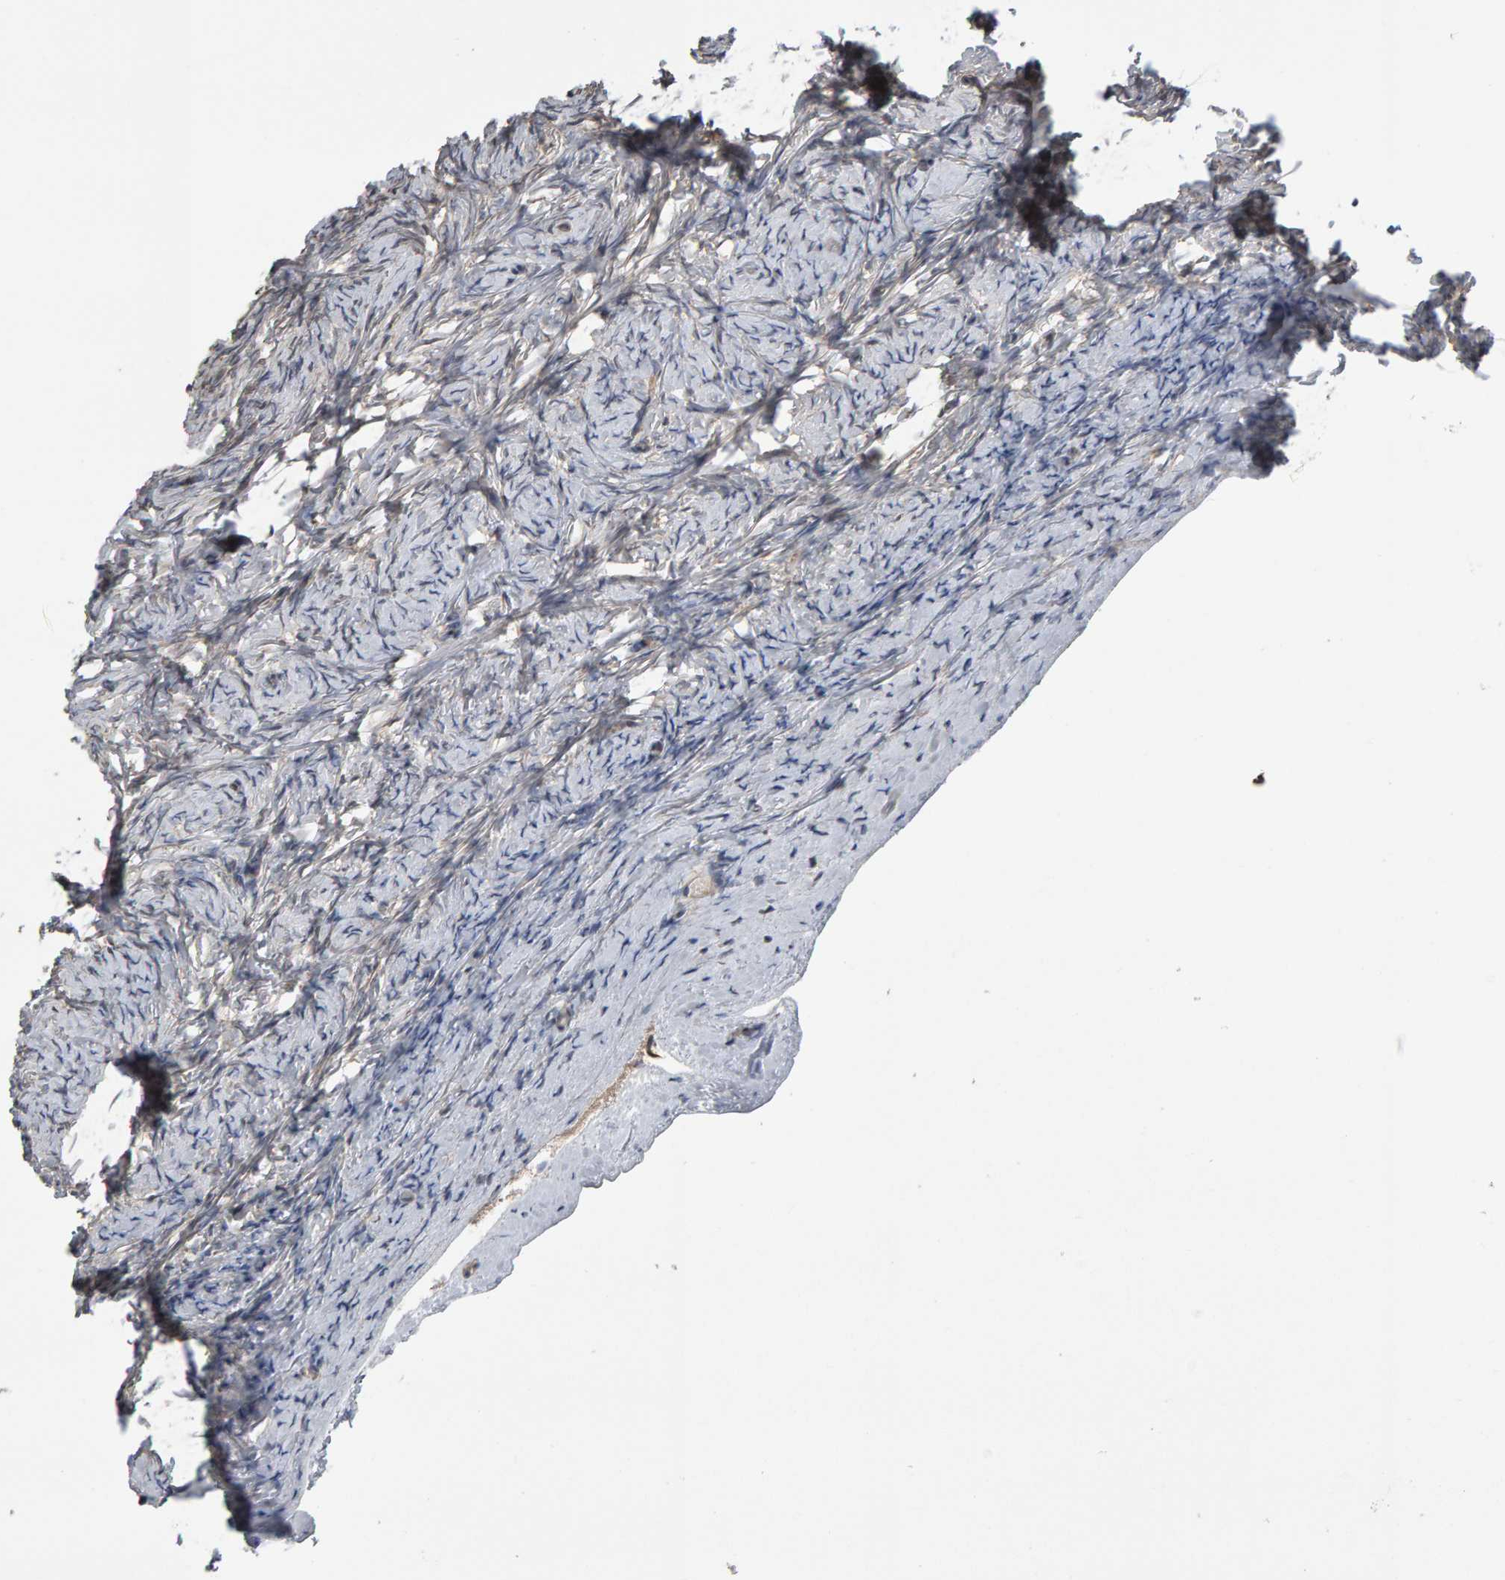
{"staining": {"intensity": "weak", "quantity": ">75%", "location": "cytoplasmic/membranous"}, "tissue": "ovary", "cell_type": "Follicle cells", "image_type": "normal", "snomed": [{"axis": "morphology", "description": "Normal tissue, NOS"}, {"axis": "topography", "description": "Ovary"}], "caption": "Immunohistochemistry photomicrograph of benign human ovary stained for a protein (brown), which demonstrates low levels of weak cytoplasmic/membranous staining in about >75% of follicle cells.", "gene": "COASY", "patient": {"sex": "female", "age": 27}}